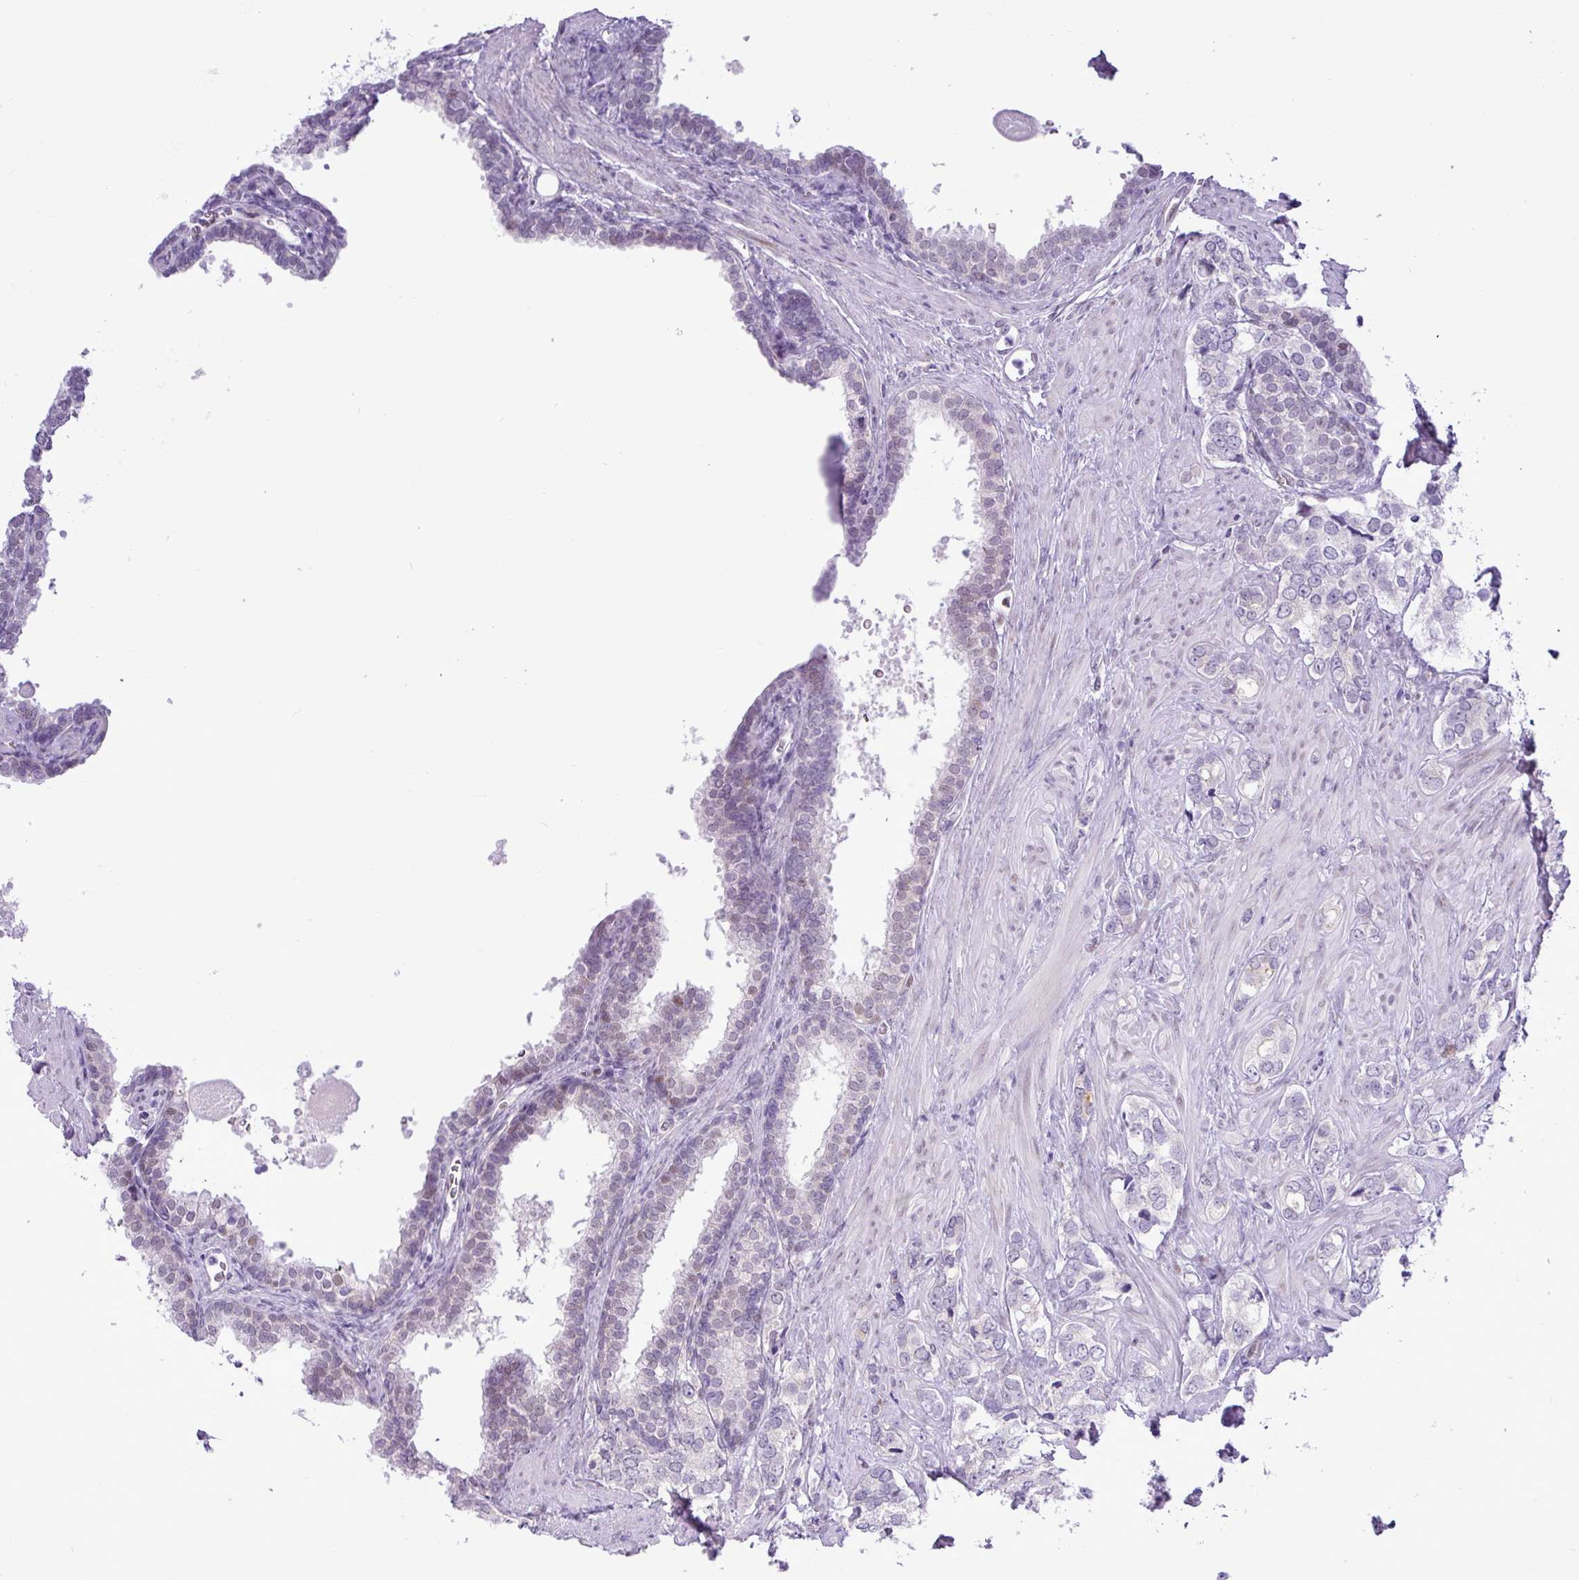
{"staining": {"intensity": "negative", "quantity": "none", "location": "none"}, "tissue": "prostate cancer", "cell_type": "Tumor cells", "image_type": "cancer", "snomed": [{"axis": "morphology", "description": "Adenocarcinoma, High grade"}, {"axis": "topography", "description": "Prostate"}], "caption": "This is an IHC image of prostate cancer (adenocarcinoma (high-grade)). There is no staining in tumor cells.", "gene": "ELOA2", "patient": {"sex": "male", "age": 66}}